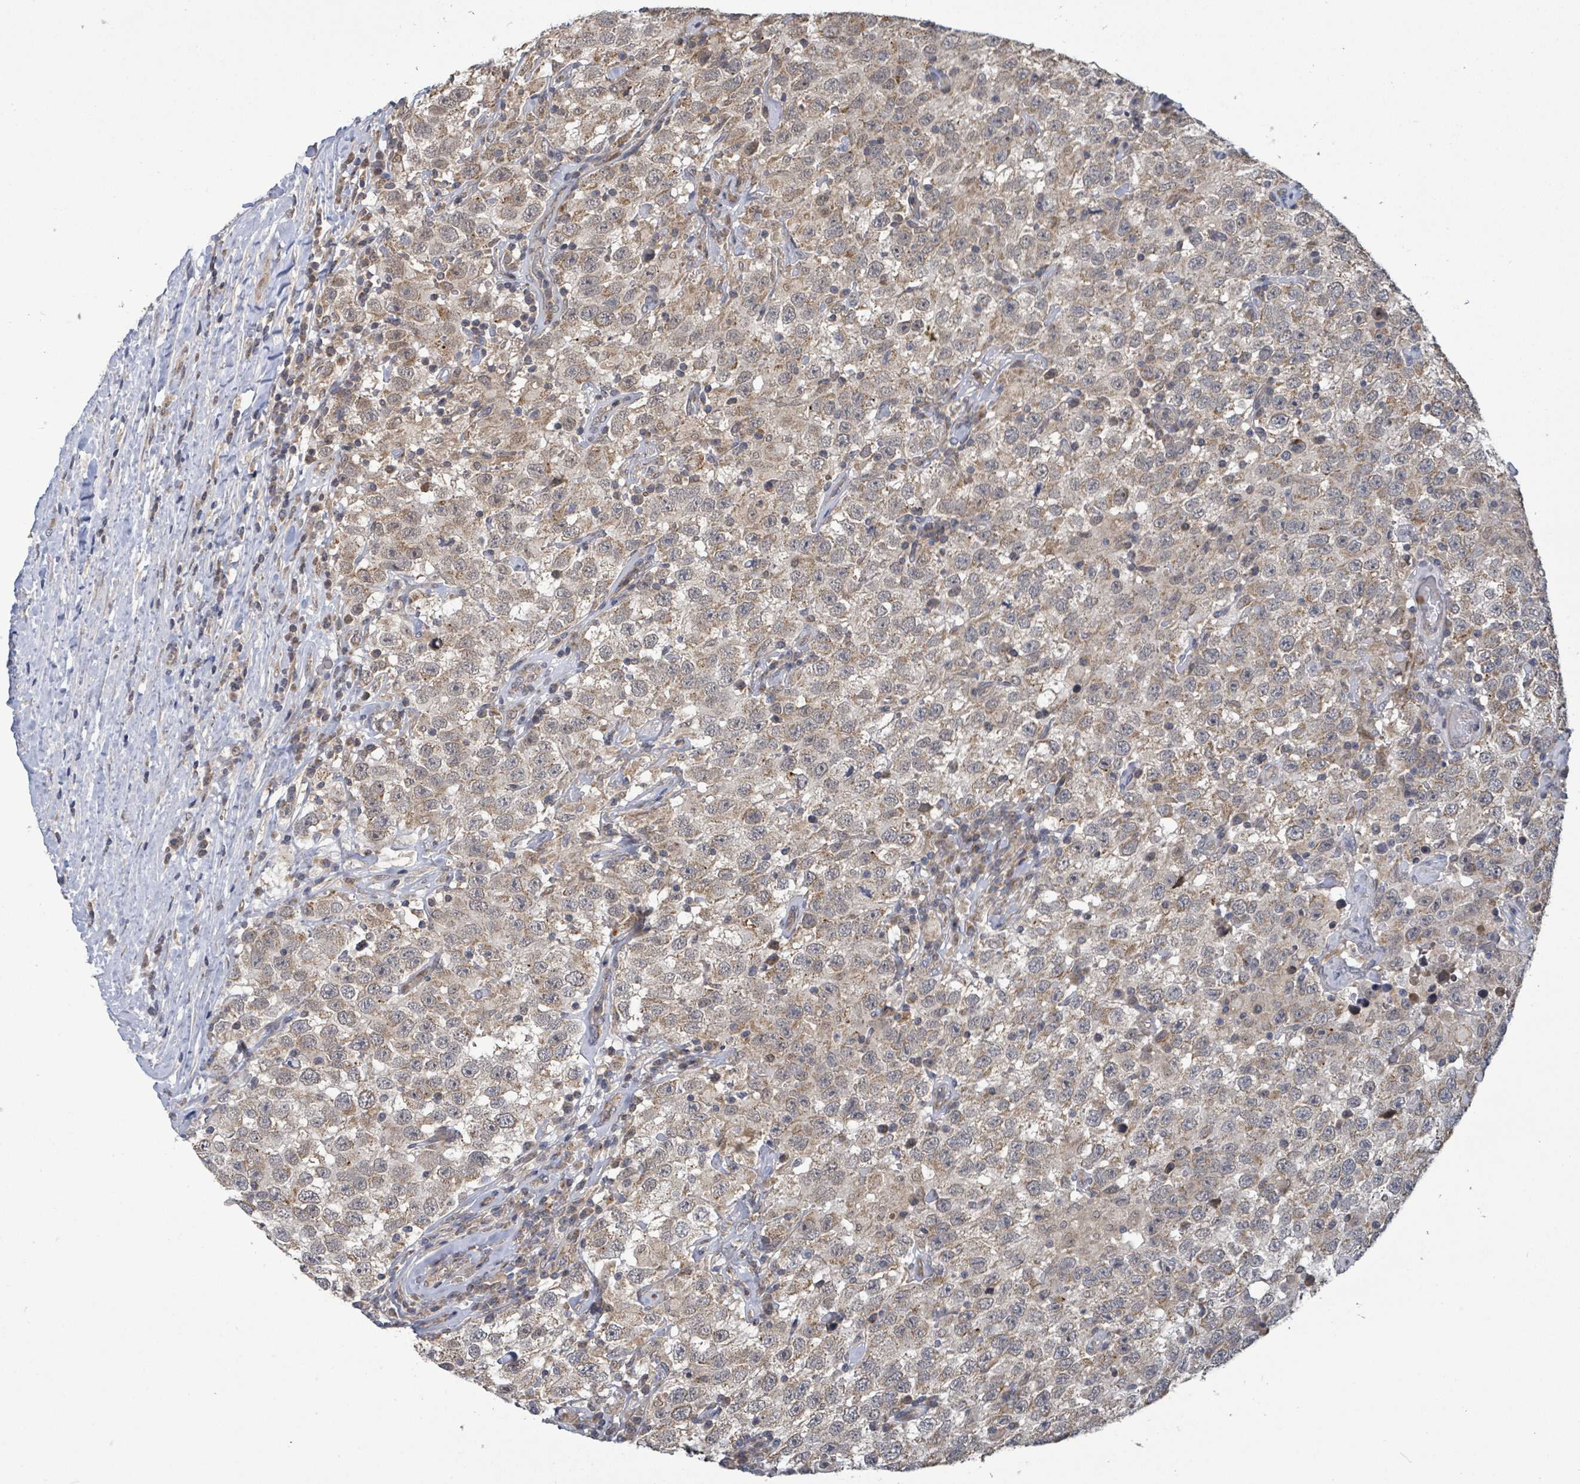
{"staining": {"intensity": "weak", "quantity": ">75%", "location": "cytoplasmic/membranous"}, "tissue": "testis cancer", "cell_type": "Tumor cells", "image_type": "cancer", "snomed": [{"axis": "morphology", "description": "Seminoma, NOS"}, {"axis": "topography", "description": "Testis"}], "caption": "Tumor cells show low levels of weak cytoplasmic/membranous staining in approximately >75% of cells in testis cancer.", "gene": "COQ6", "patient": {"sex": "male", "age": 41}}